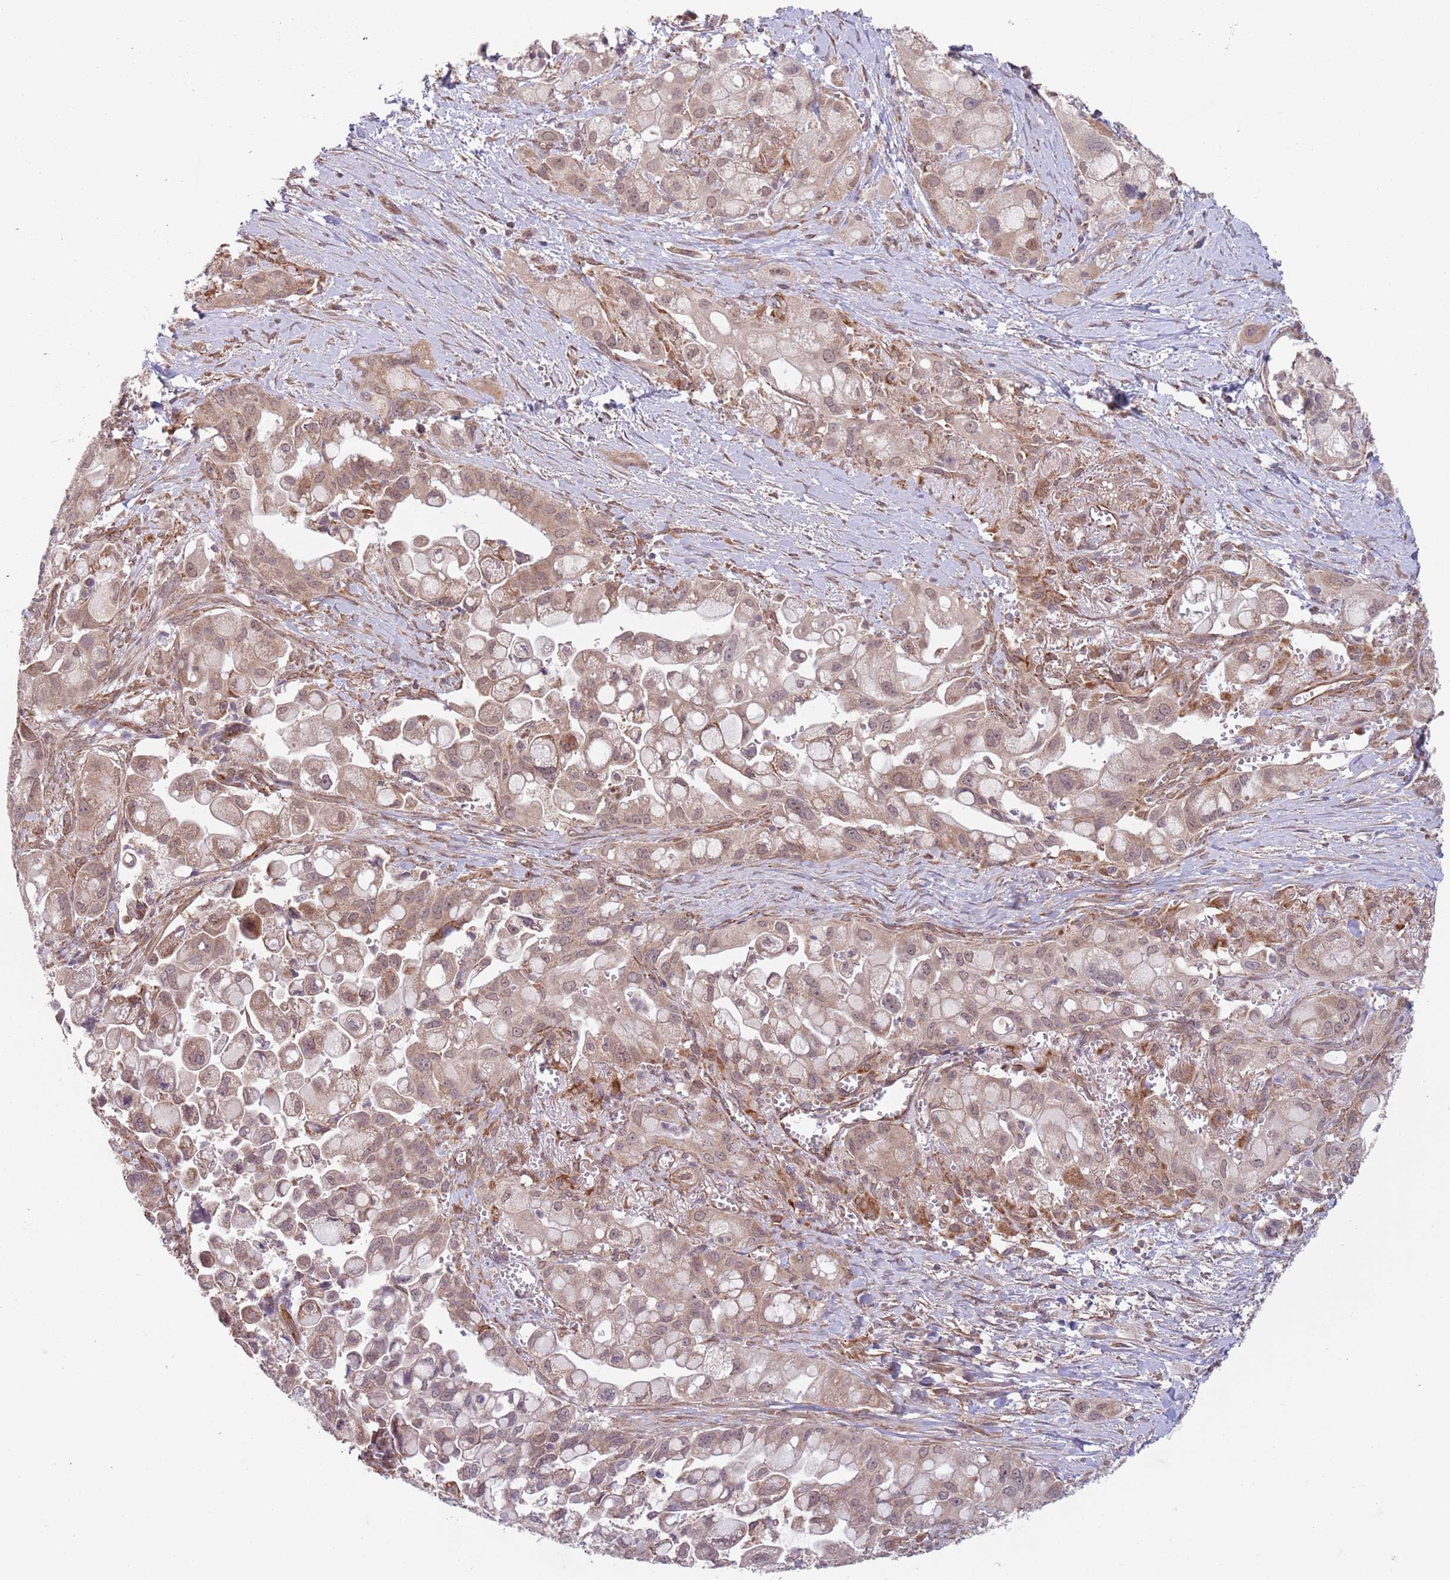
{"staining": {"intensity": "weak", "quantity": ">75%", "location": "nuclear"}, "tissue": "pancreatic cancer", "cell_type": "Tumor cells", "image_type": "cancer", "snomed": [{"axis": "morphology", "description": "Adenocarcinoma, NOS"}, {"axis": "topography", "description": "Pancreas"}], "caption": "Adenocarcinoma (pancreatic) tissue demonstrates weak nuclear expression in about >75% of tumor cells (brown staining indicates protein expression, while blue staining denotes nuclei).", "gene": "CHD9", "patient": {"sex": "male", "age": 68}}